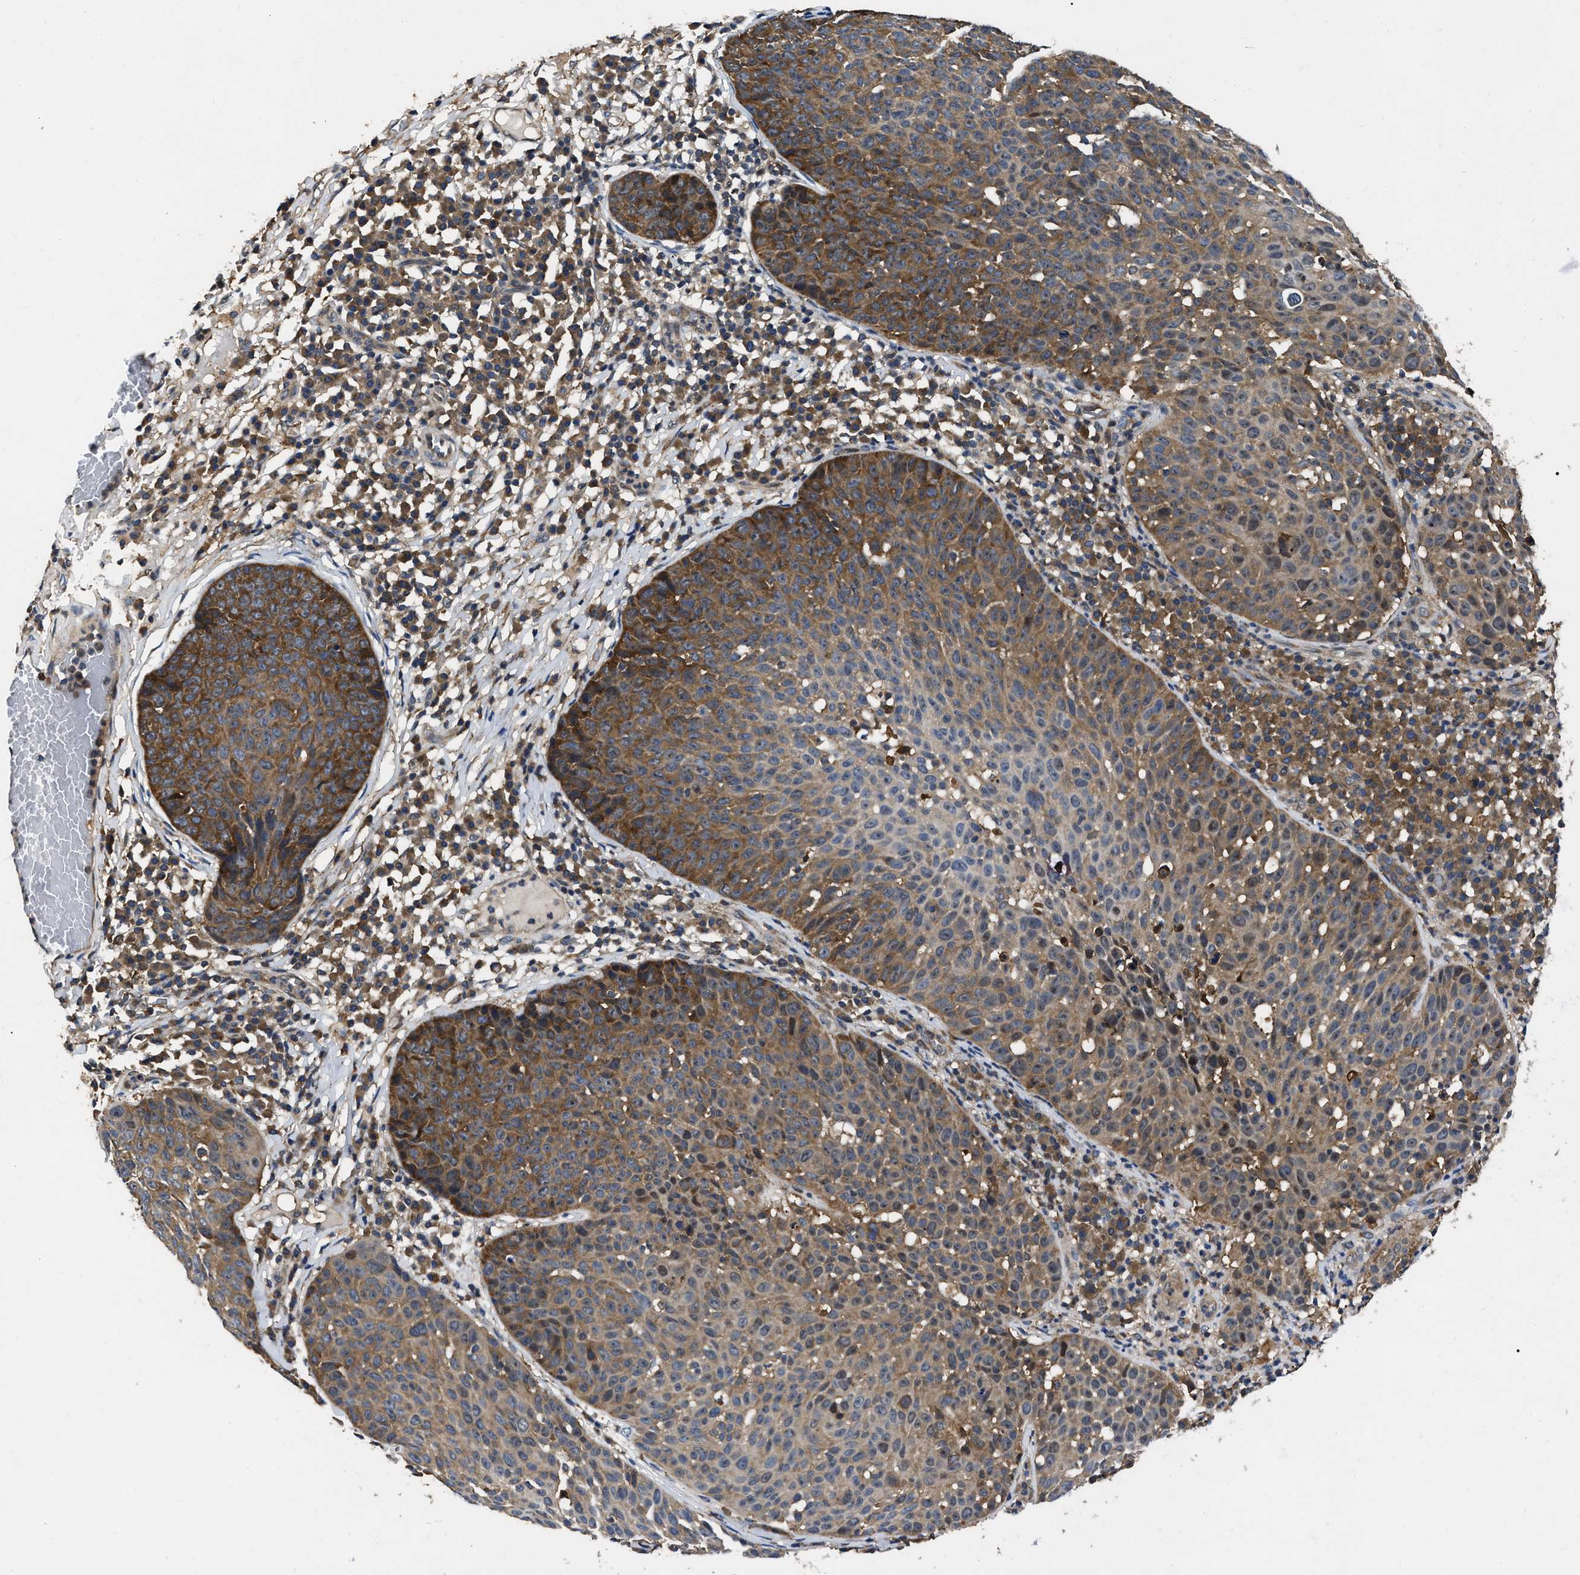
{"staining": {"intensity": "moderate", "quantity": "25%-75%", "location": "cytoplasmic/membranous"}, "tissue": "skin cancer", "cell_type": "Tumor cells", "image_type": "cancer", "snomed": [{"axis": "morphology", "description": "Squamous cell carcinoma in situ, NOS"}, {"axis": "morphology", "description": "Squamous cell carcinoma, NOS"}, {"axis": "topography", "description": "Skin"}], "caption": "Moderate cytoplasmic/membranous staining for a protein is present in about 25%-75% of tumor cells of skin cancer using immunohistochemistry (IHC).", "gene": "GET4", "patient": {"sex": "male", "age": 93}}